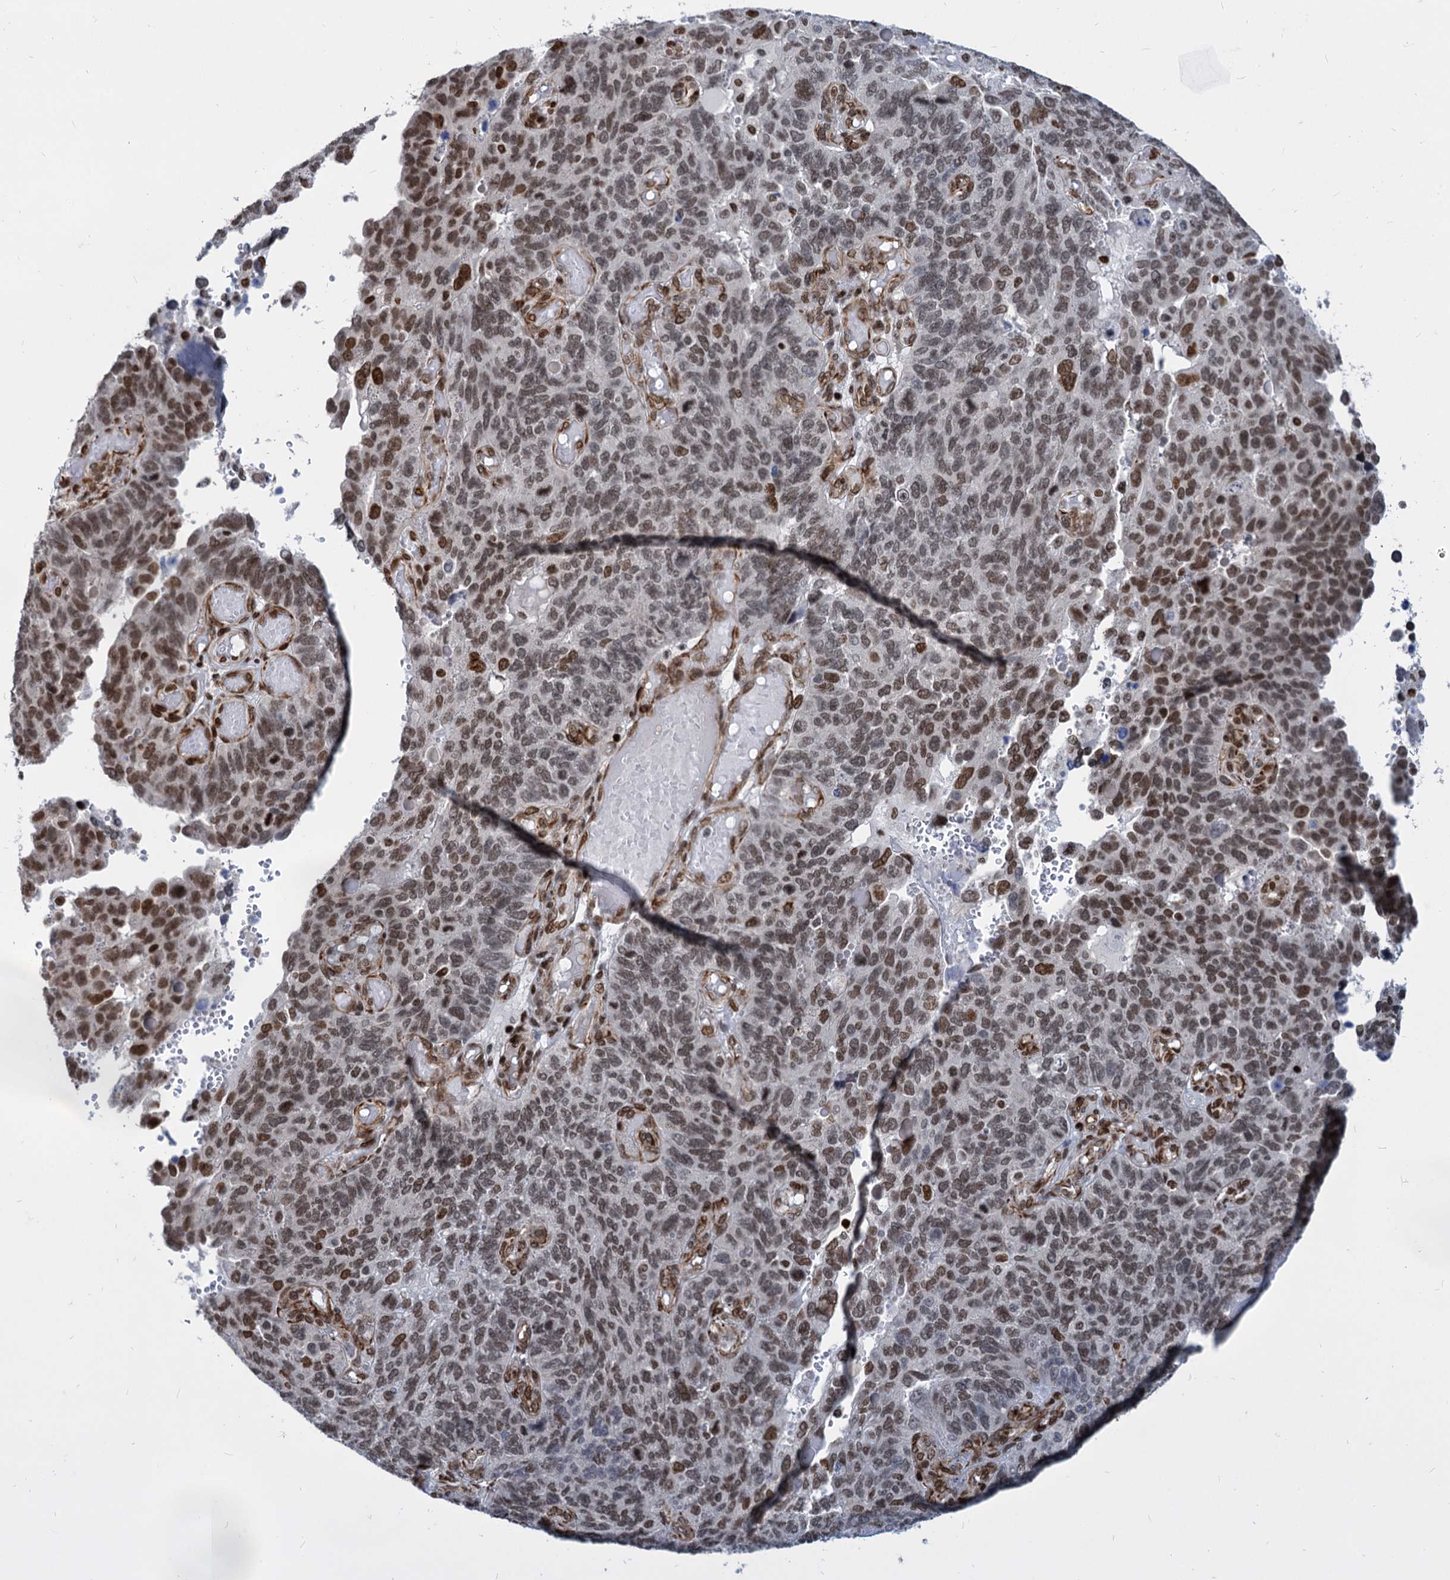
{"staining": {"intensity": "moderate", "quantity": ">75%", "location": "nuclear"}, "tissue": "endometrial cancer", "cell_type": "Tumor cells", "image_type": "cancer", "snomed": [{"axis": "morphology", "description": "Adenocarcinoma, NOS"}, {"axis": "topography", "description": "Endometrium"}], "caption": "Immunohistochemistry (IHC) image of neoplastic tissue: human endometrial cancer (adenocarcinoma) stained using immunohistochemistry (IHC) shows medium levels of moderate protein expression localized specifically in the nuclear of tumor cells, appearing as a nuclear brown color.", "gene": "MECP2", "patient": {"sex": "female", "age": 66}}